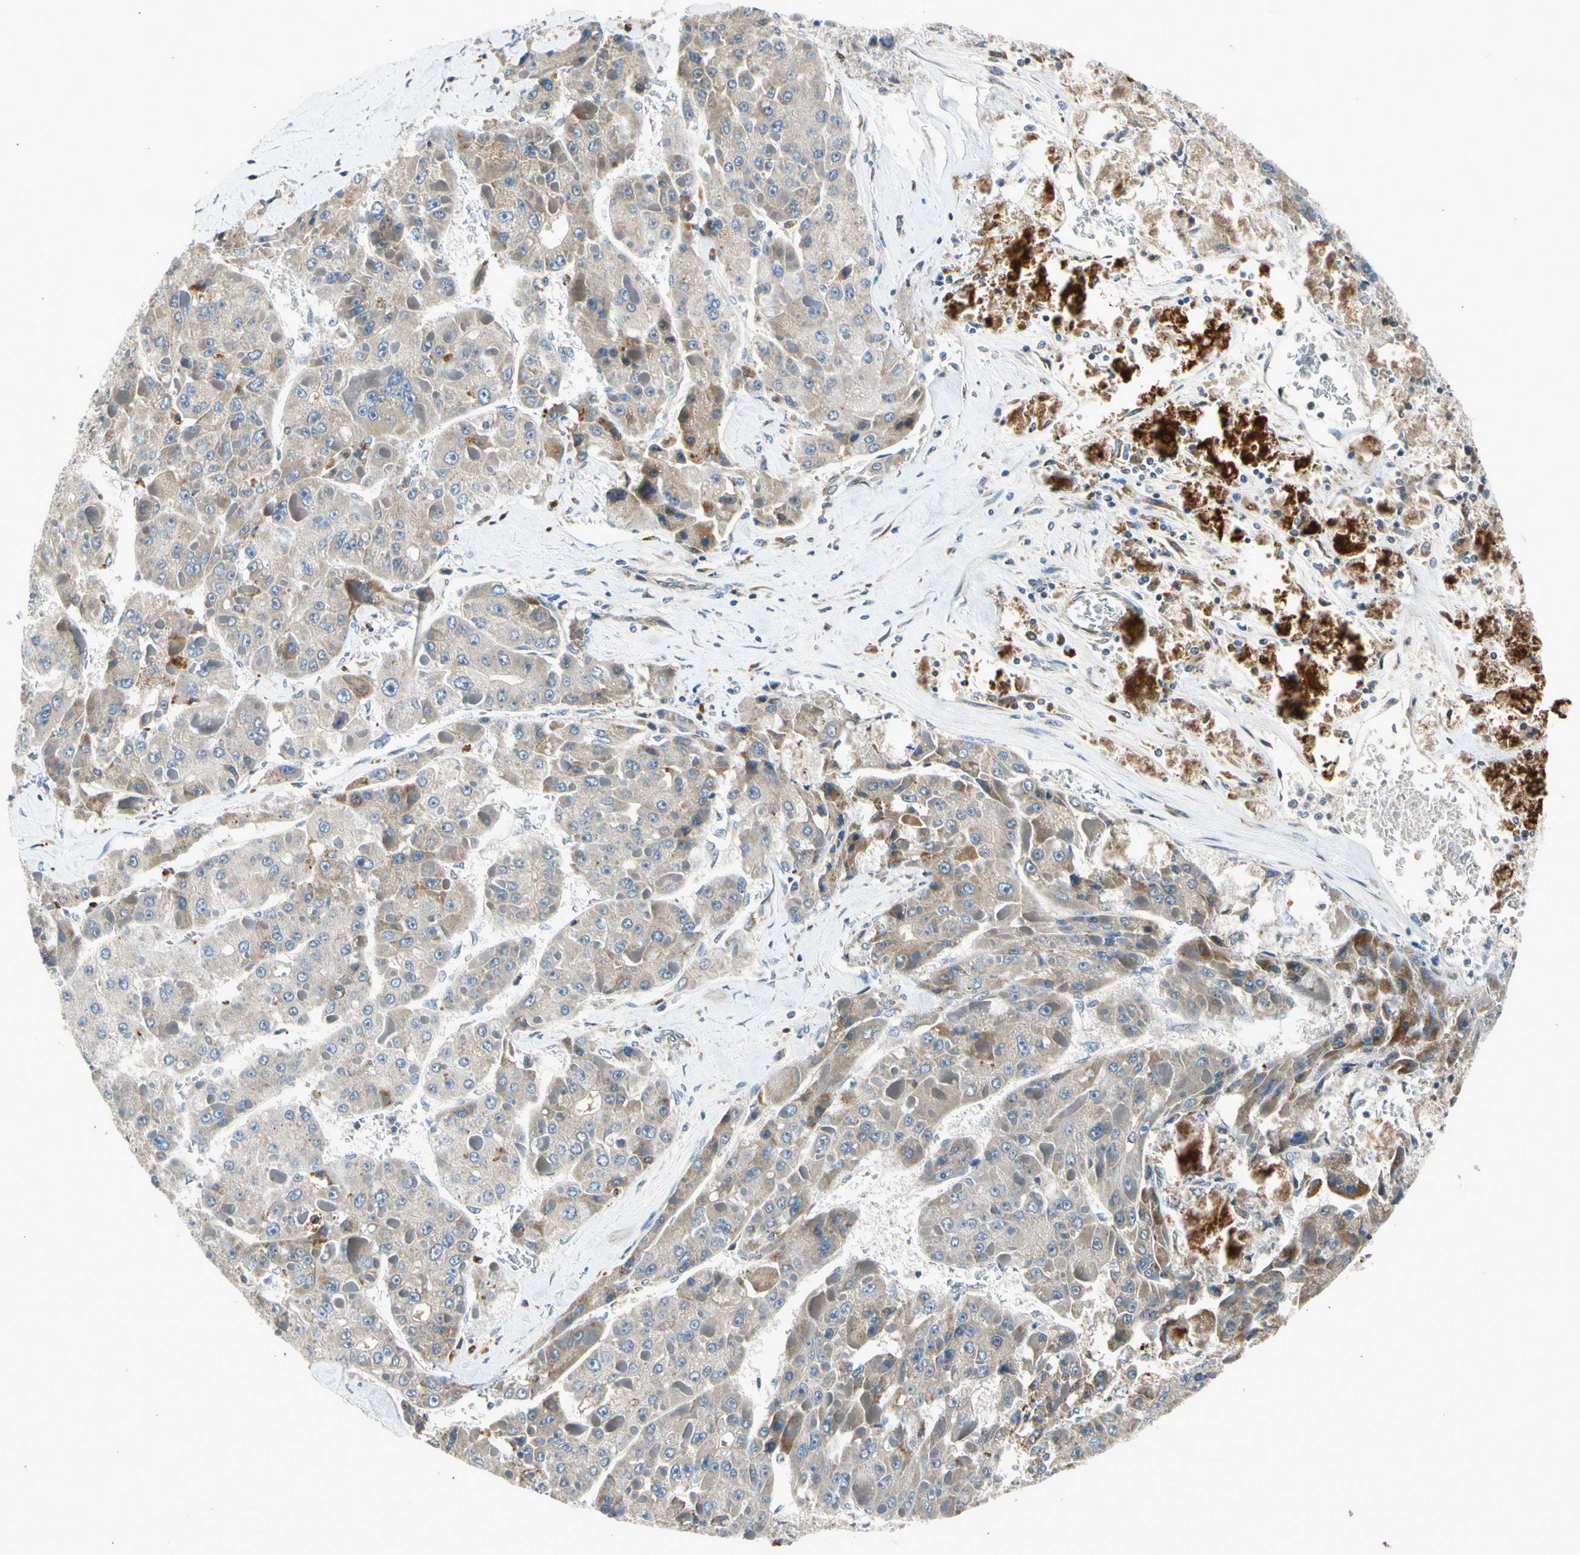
{"staining": {"intensity": "weak", "quantity": ">75%", "location": "cytoplasmic/membranous"}, "tissue": "liver cancer", "cell_type": "Tumor cells", "image_type": "cancer", "snomed": [{"axis": "morphology", "description": "Carcinoma, Hepatocellular, NOS"}, {"axis": "topography", "description": "Liver"}], "caption": "A brown stain shows weak cytoplasmic/membranous positivity of a protein in liver cancer (hepatocellular carcinoma) tumor cells.", "gene": "NPHP3", "patient": {"sex": "female", "age": 73}}